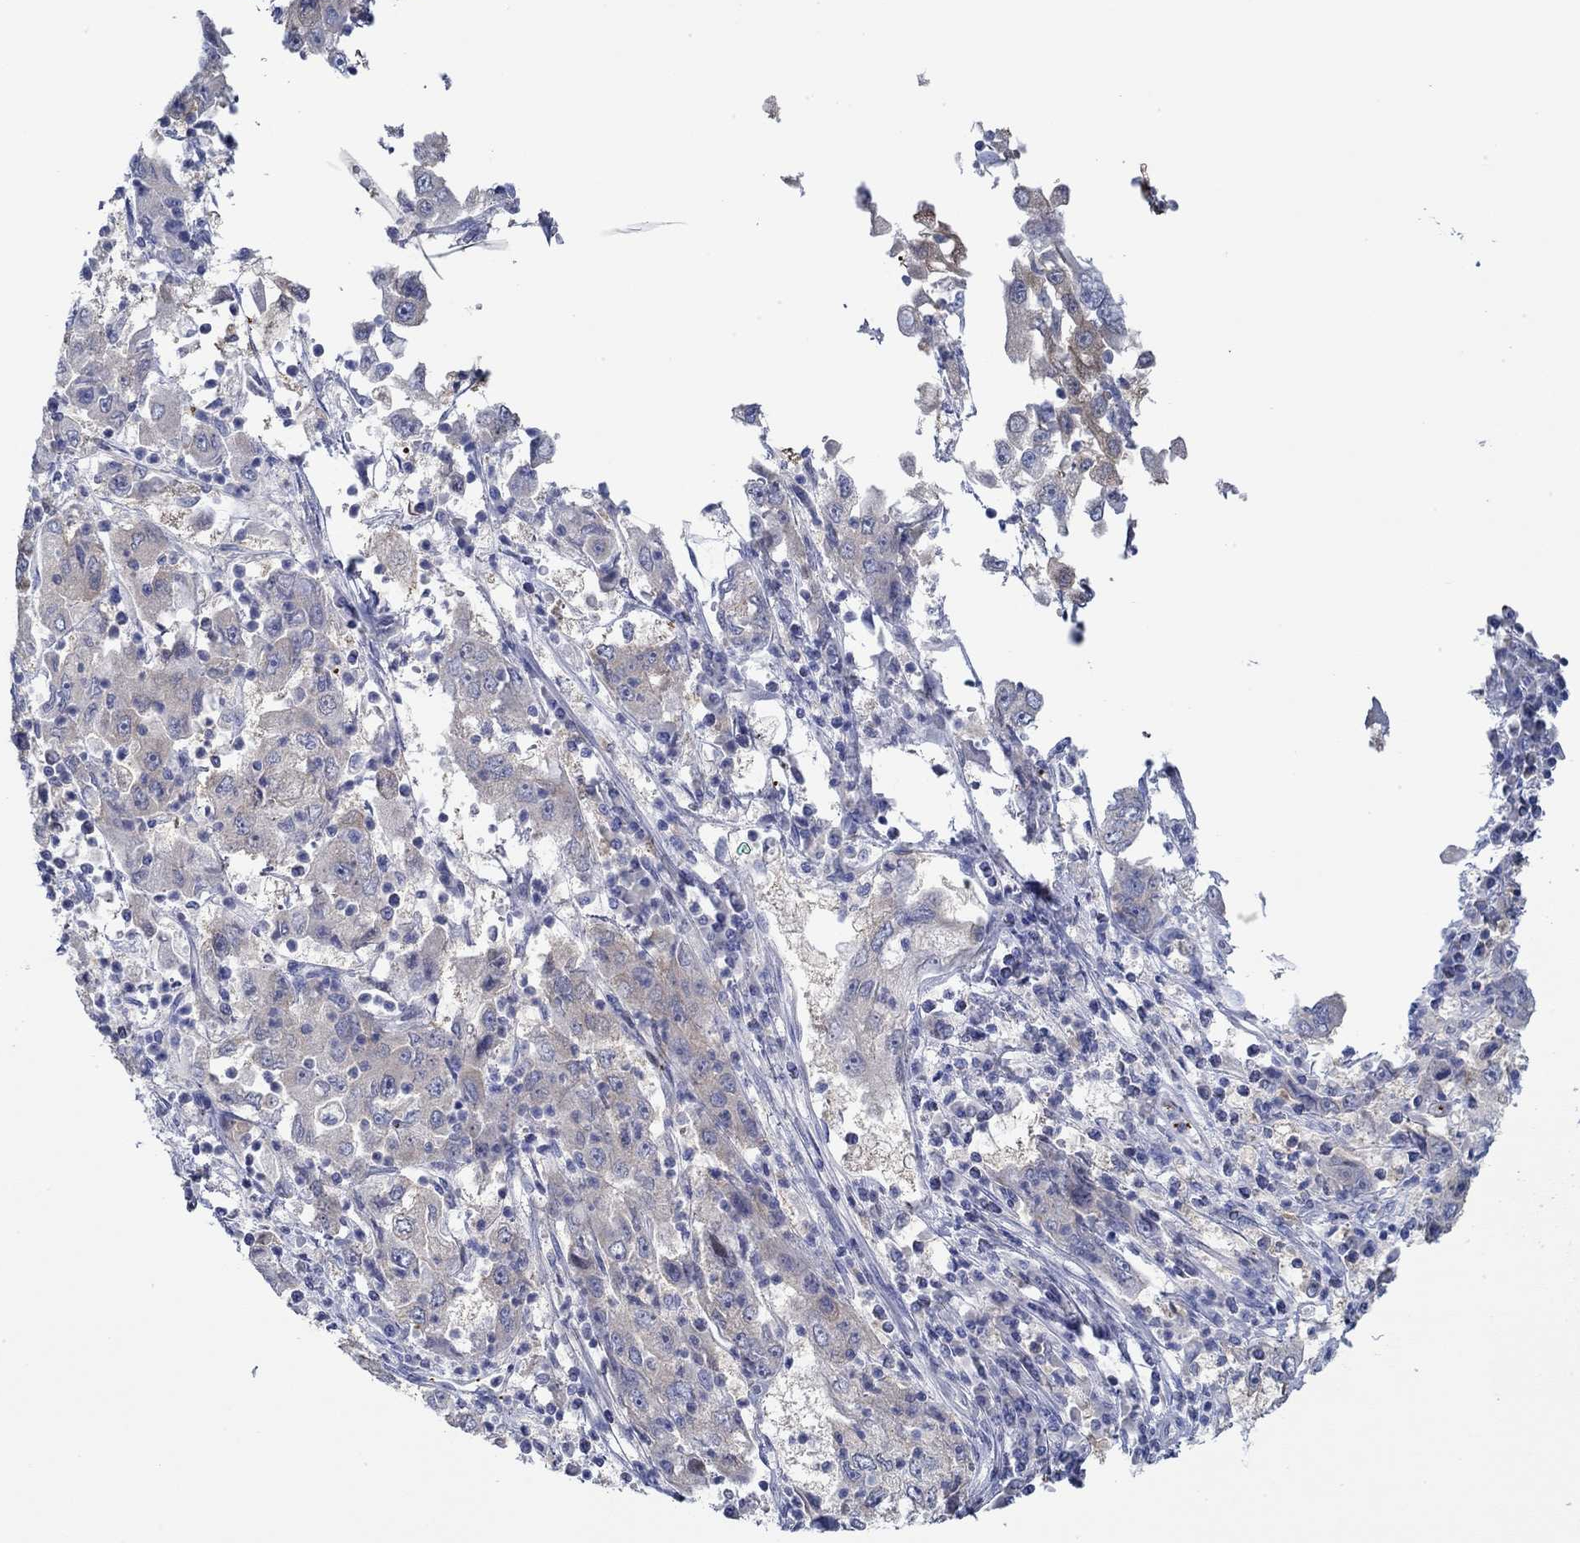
{"staining": {"intensity": "negative", "quantity": "none", "location": "none"}, "tissue": "cervical cancer", "cell_type": "Tumor cells", "image_type": "cancer", "snomed": [{"axis": "morphology", "description": "Squamous cell carcinoma, NOS"}, {"axis": "topography", "description": "Cervix"}], "caption": "Photomicrograph shows no protein staining in tumor cells of cervical cancer tissue. (Stains: DAB (3,3'-diaminobenzidine) immunohistochemistry (IHC) with hematoxylin counter stain, Microscopy: brightfield microscopy at high magnification).", "gene": "SLC27A3", "patient": {"sex": "female", "age": 36}}